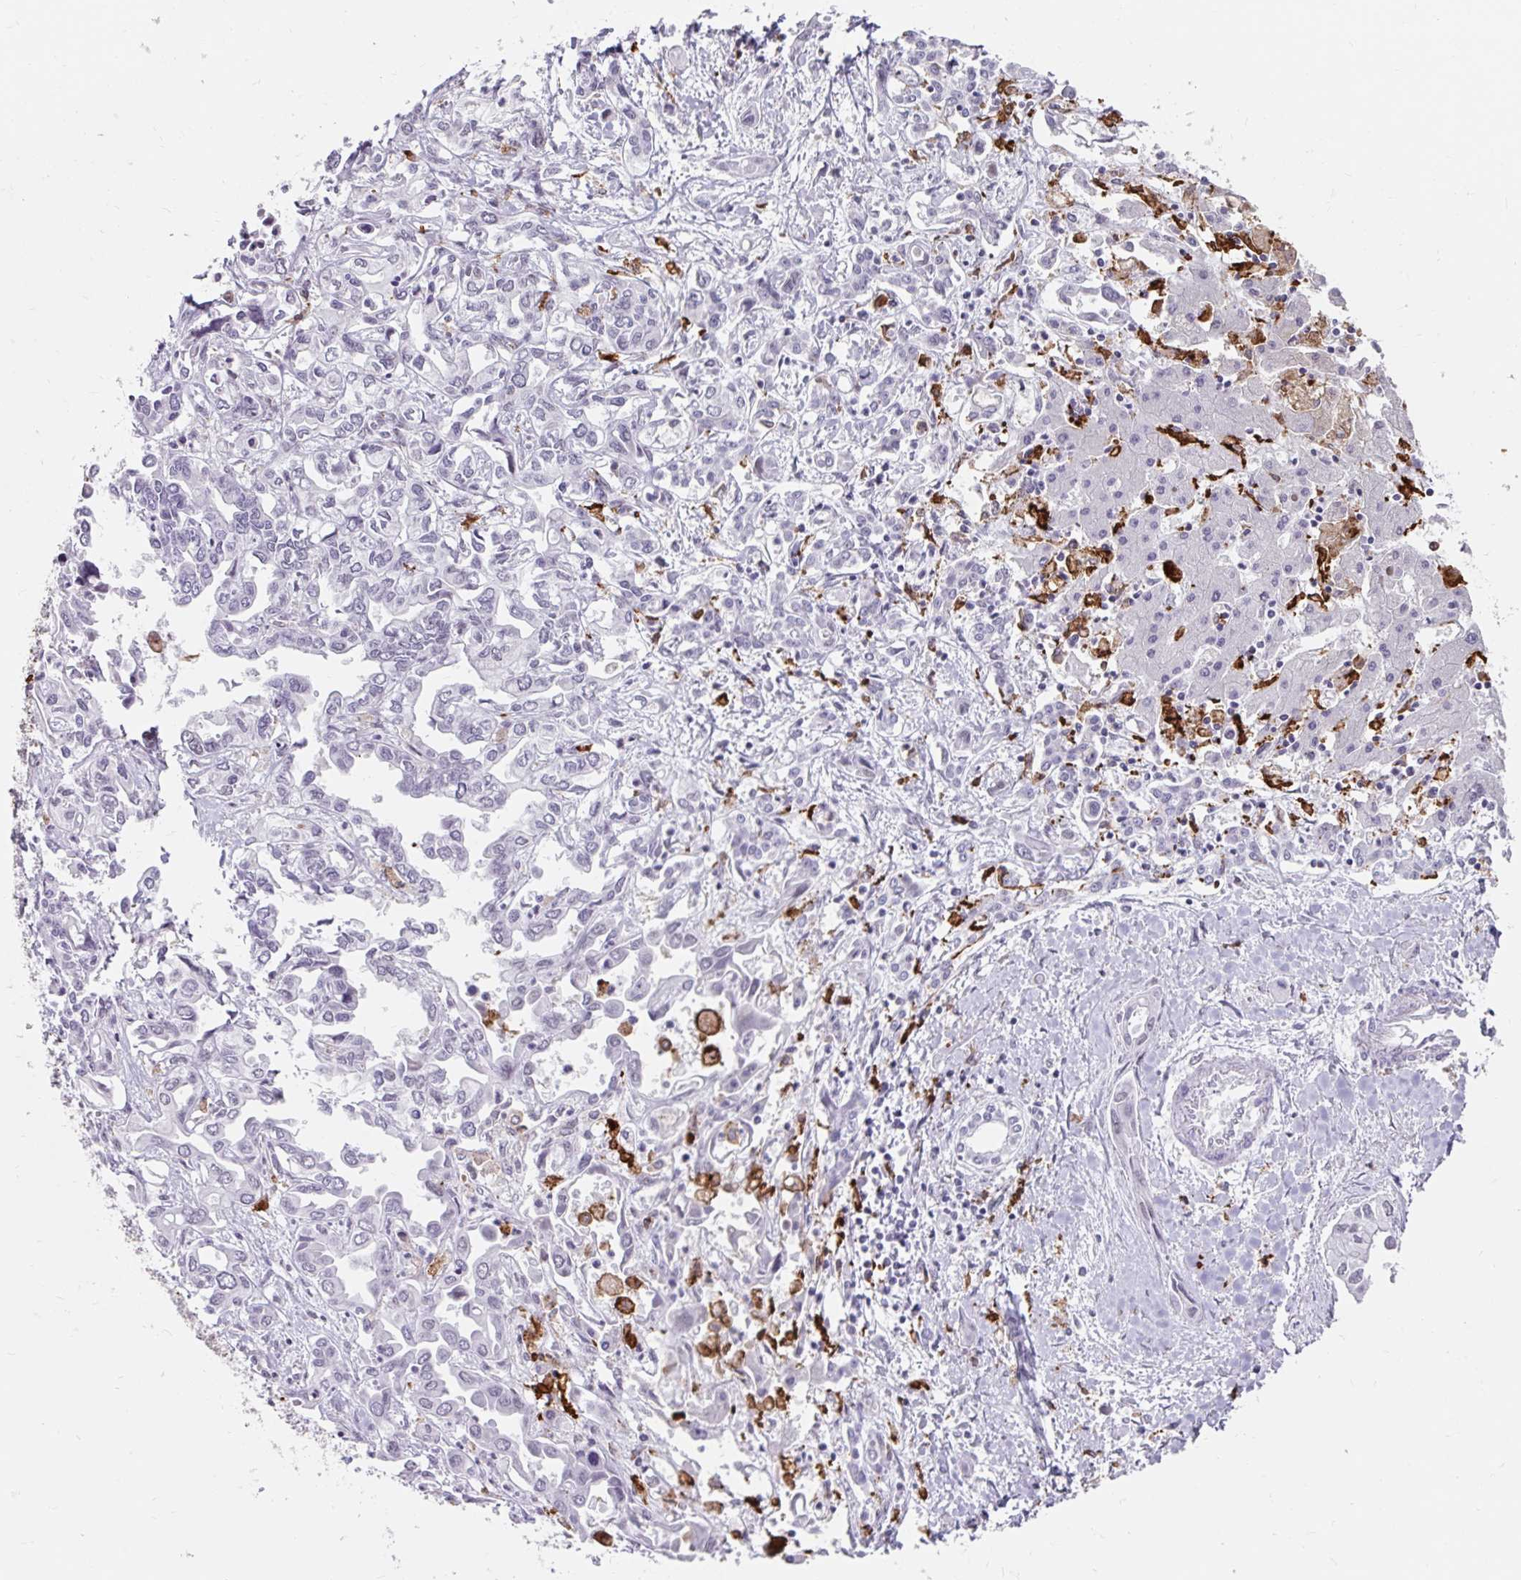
{"staining": {"intensity": "negative", "quantity": "none", "location": "none"}, "tissue": "liver cancer", "cell_type": "Tumor cells", "image_type": "cancer", "snomed": [{"axis": "morphology", "description": "Cholangiocarcinoma"}, {"axis": "topography", "description": "Liver"}], "caption": "Immunohistochemistry (IHC) histopathology image of liver cancer stained for a protein (brown), which reveals no staining in tumor cells.", "gene": "CD163", "patient": {"sex": "female", "age": 64}}